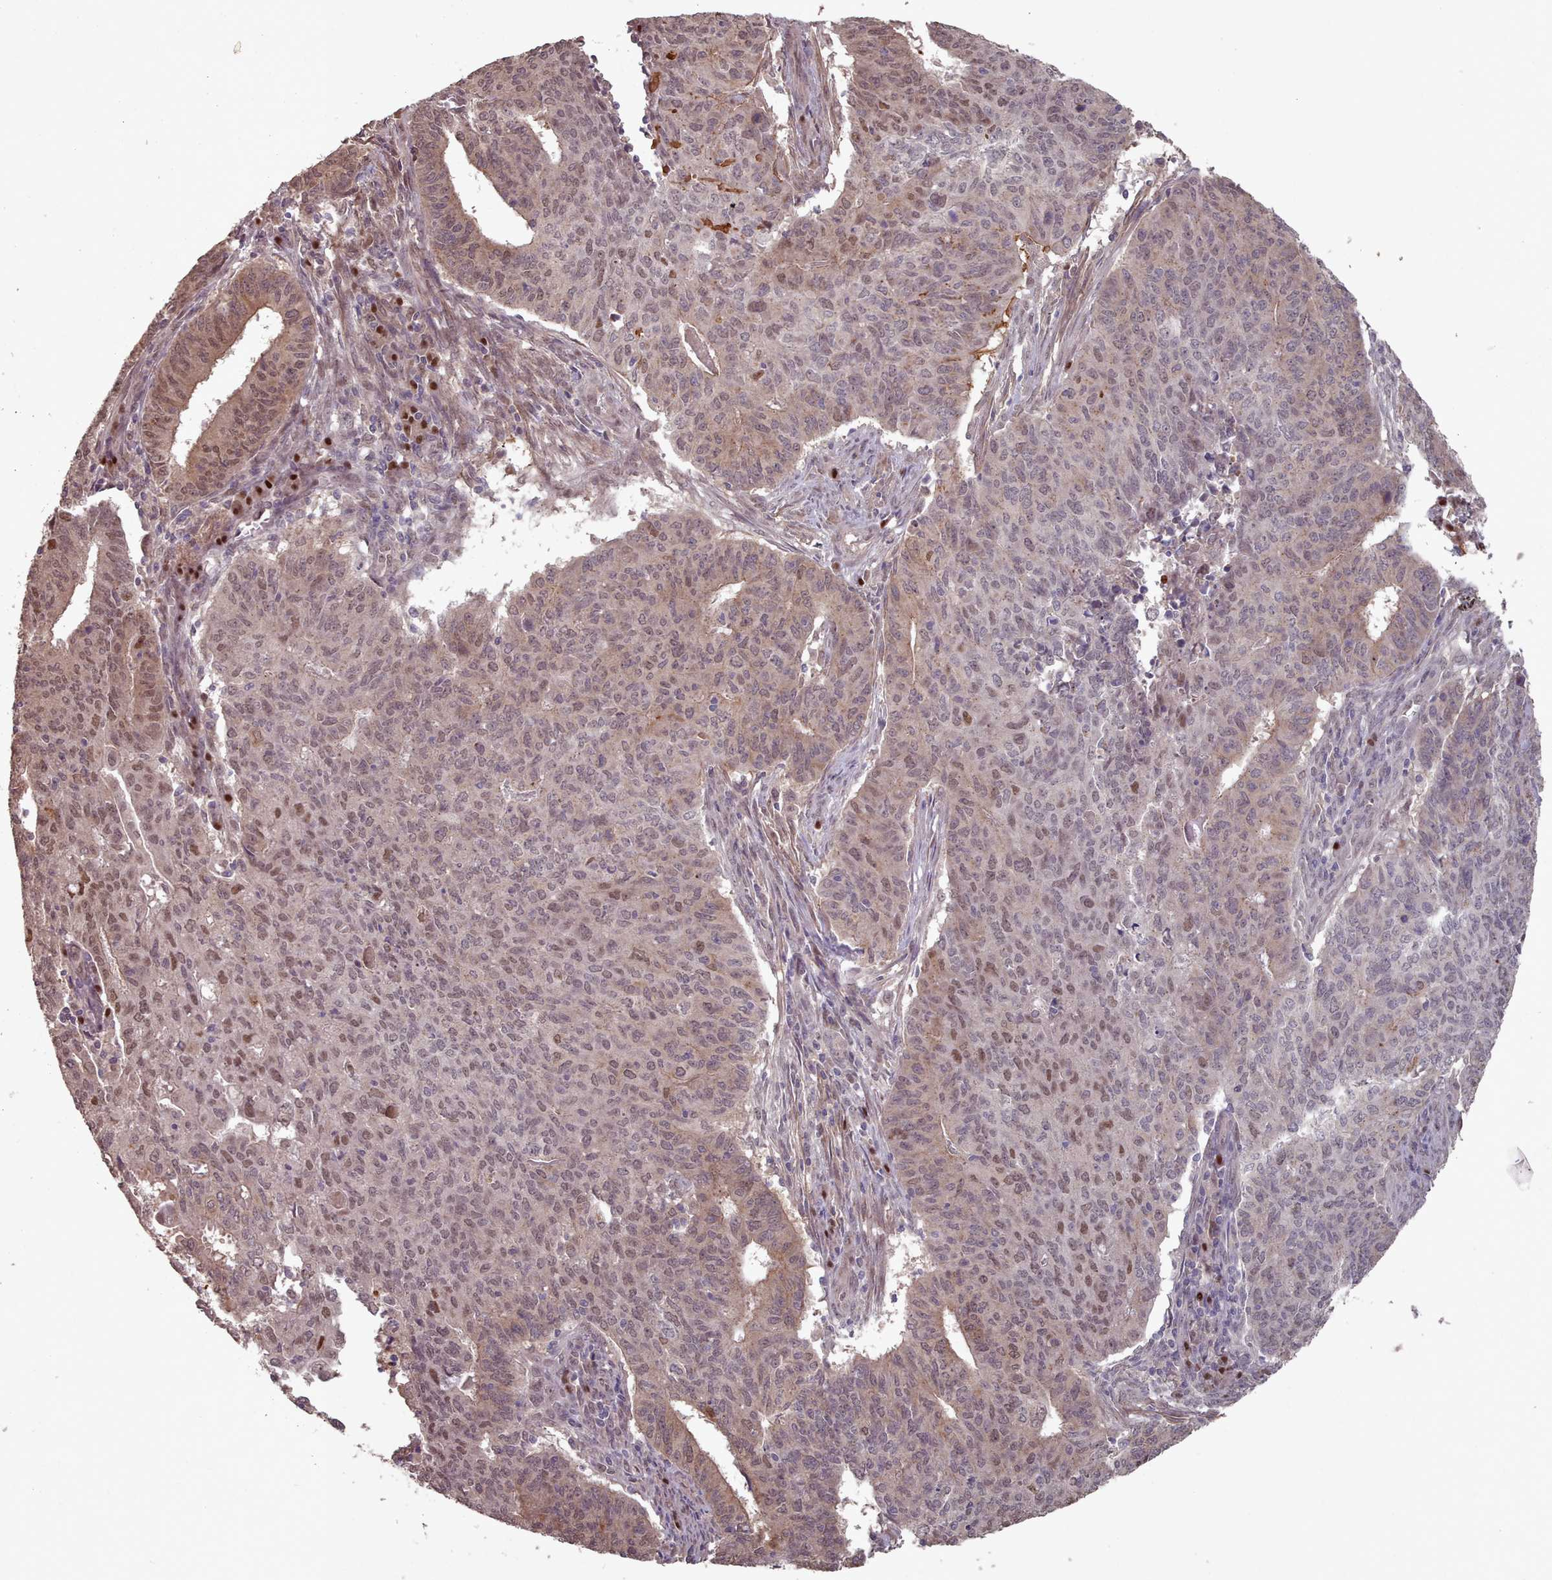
{"staining": {"intensity": "moderate", "quantity": "25%-75%", "location": "nuclear"}, "tissue": "endometrial cancer", "cell_type": "Tumor cells", "image_type": "cancer", "snomed": [{"axis": "morphology", "description": "Adenocarcinoma, NOS"}, {"axis": "topography", "description": "Endometrium"}], "caption": "The image demonstrates immunohistochemical staining of adenocarcinoma (endometrial). There is moderate nuclear staining is appreciated in approximately 25%-75% of tumor cells.", "gene": "ERCC6L", "patient": {"sex": "female", "age": 59}}